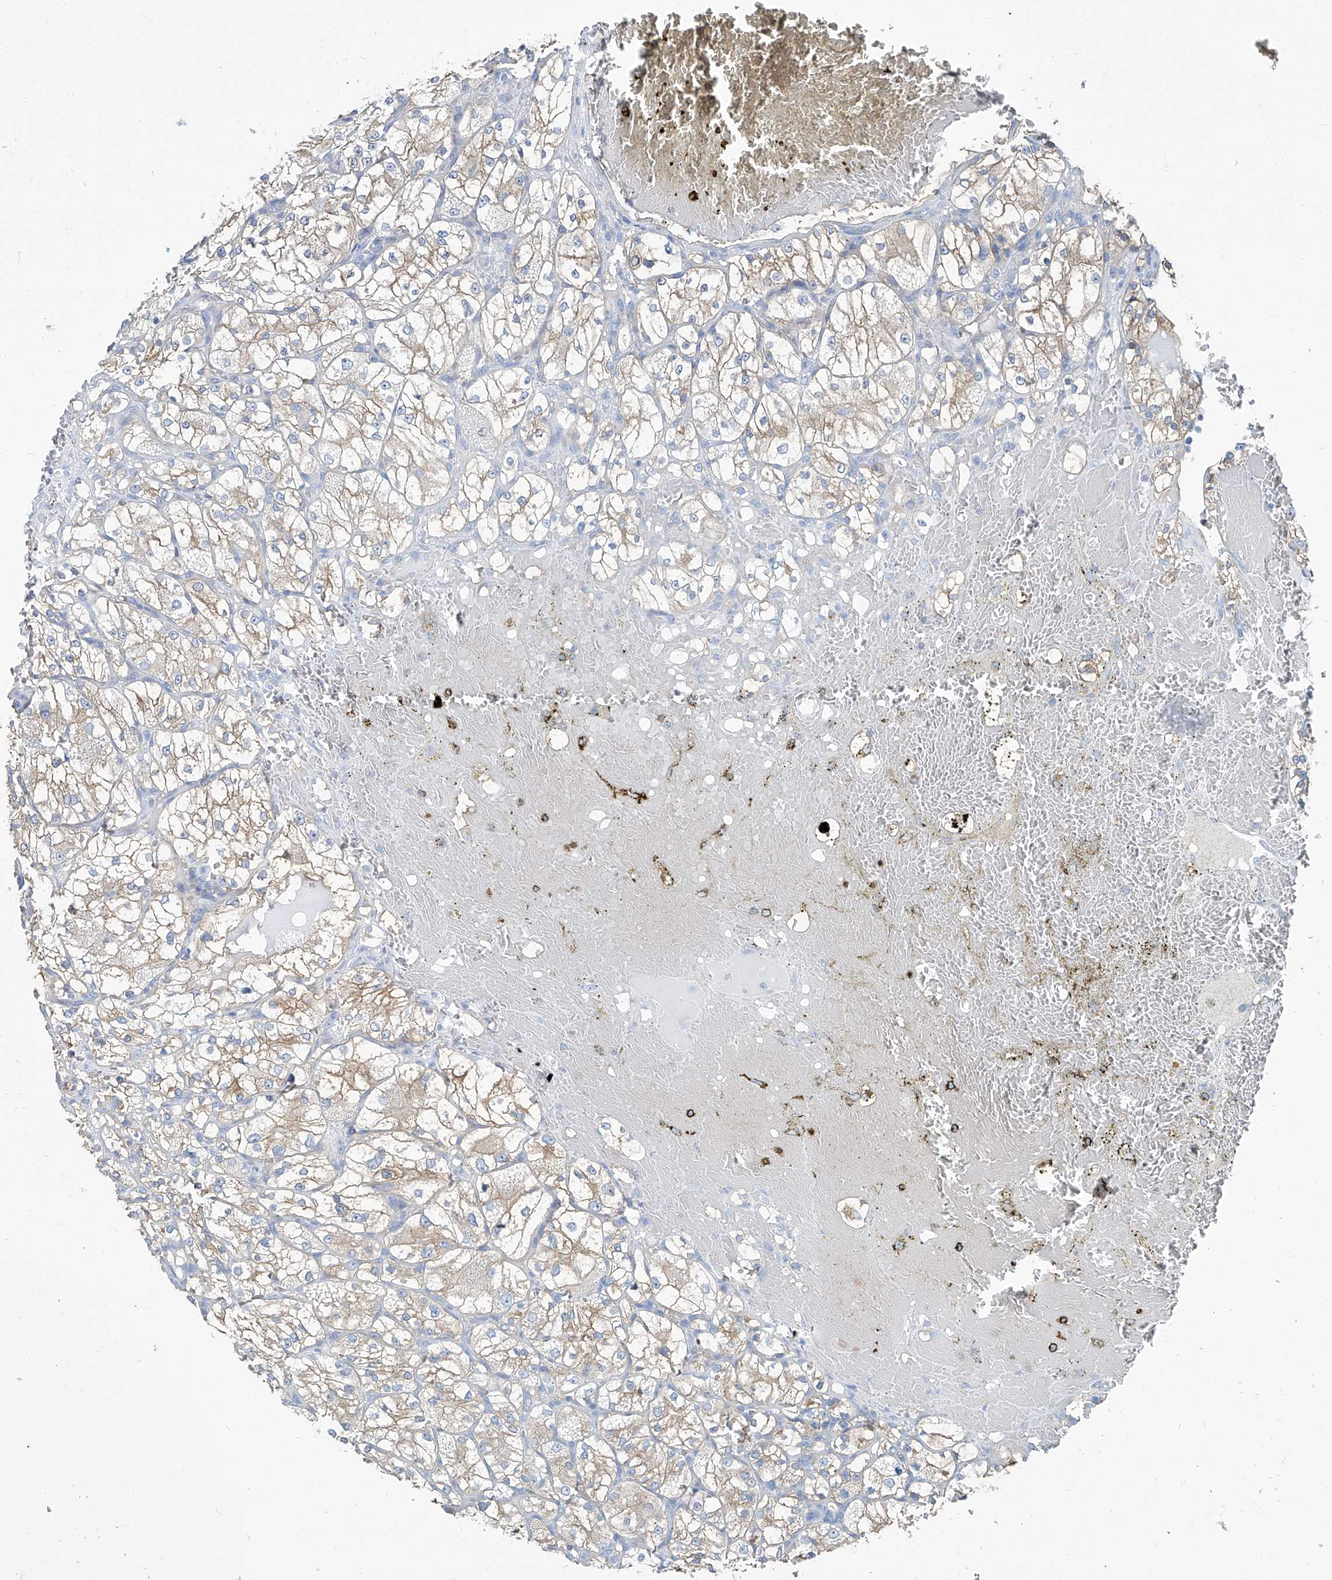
{"staining": {"intensity": "weak", "quantity": "25%-75%", "location": "cytoplasmic/membranous"}, "tissue": "renal cancer", "cell_type": "Tumor cells", "image_type": "cancer", "snomed": [{"axis": "morphology", "description": "Adenocarcinoma, NOS"}, {"axis": "topography", "description": "Kidney"}], "caption": "Immunohistochemistry (IHC) photomicrograph of neoplastic tissue: human adenocarcinoma (renal) stained using immunohistochemistry displays low levels of weak protein expression localized specifically in the cytoplasmic/membranous of tumor cells, appearing as a cytoplasmic/membranous brown color.", "gene": "PFKL", "patient": {"sex": "female", "age": 69}}